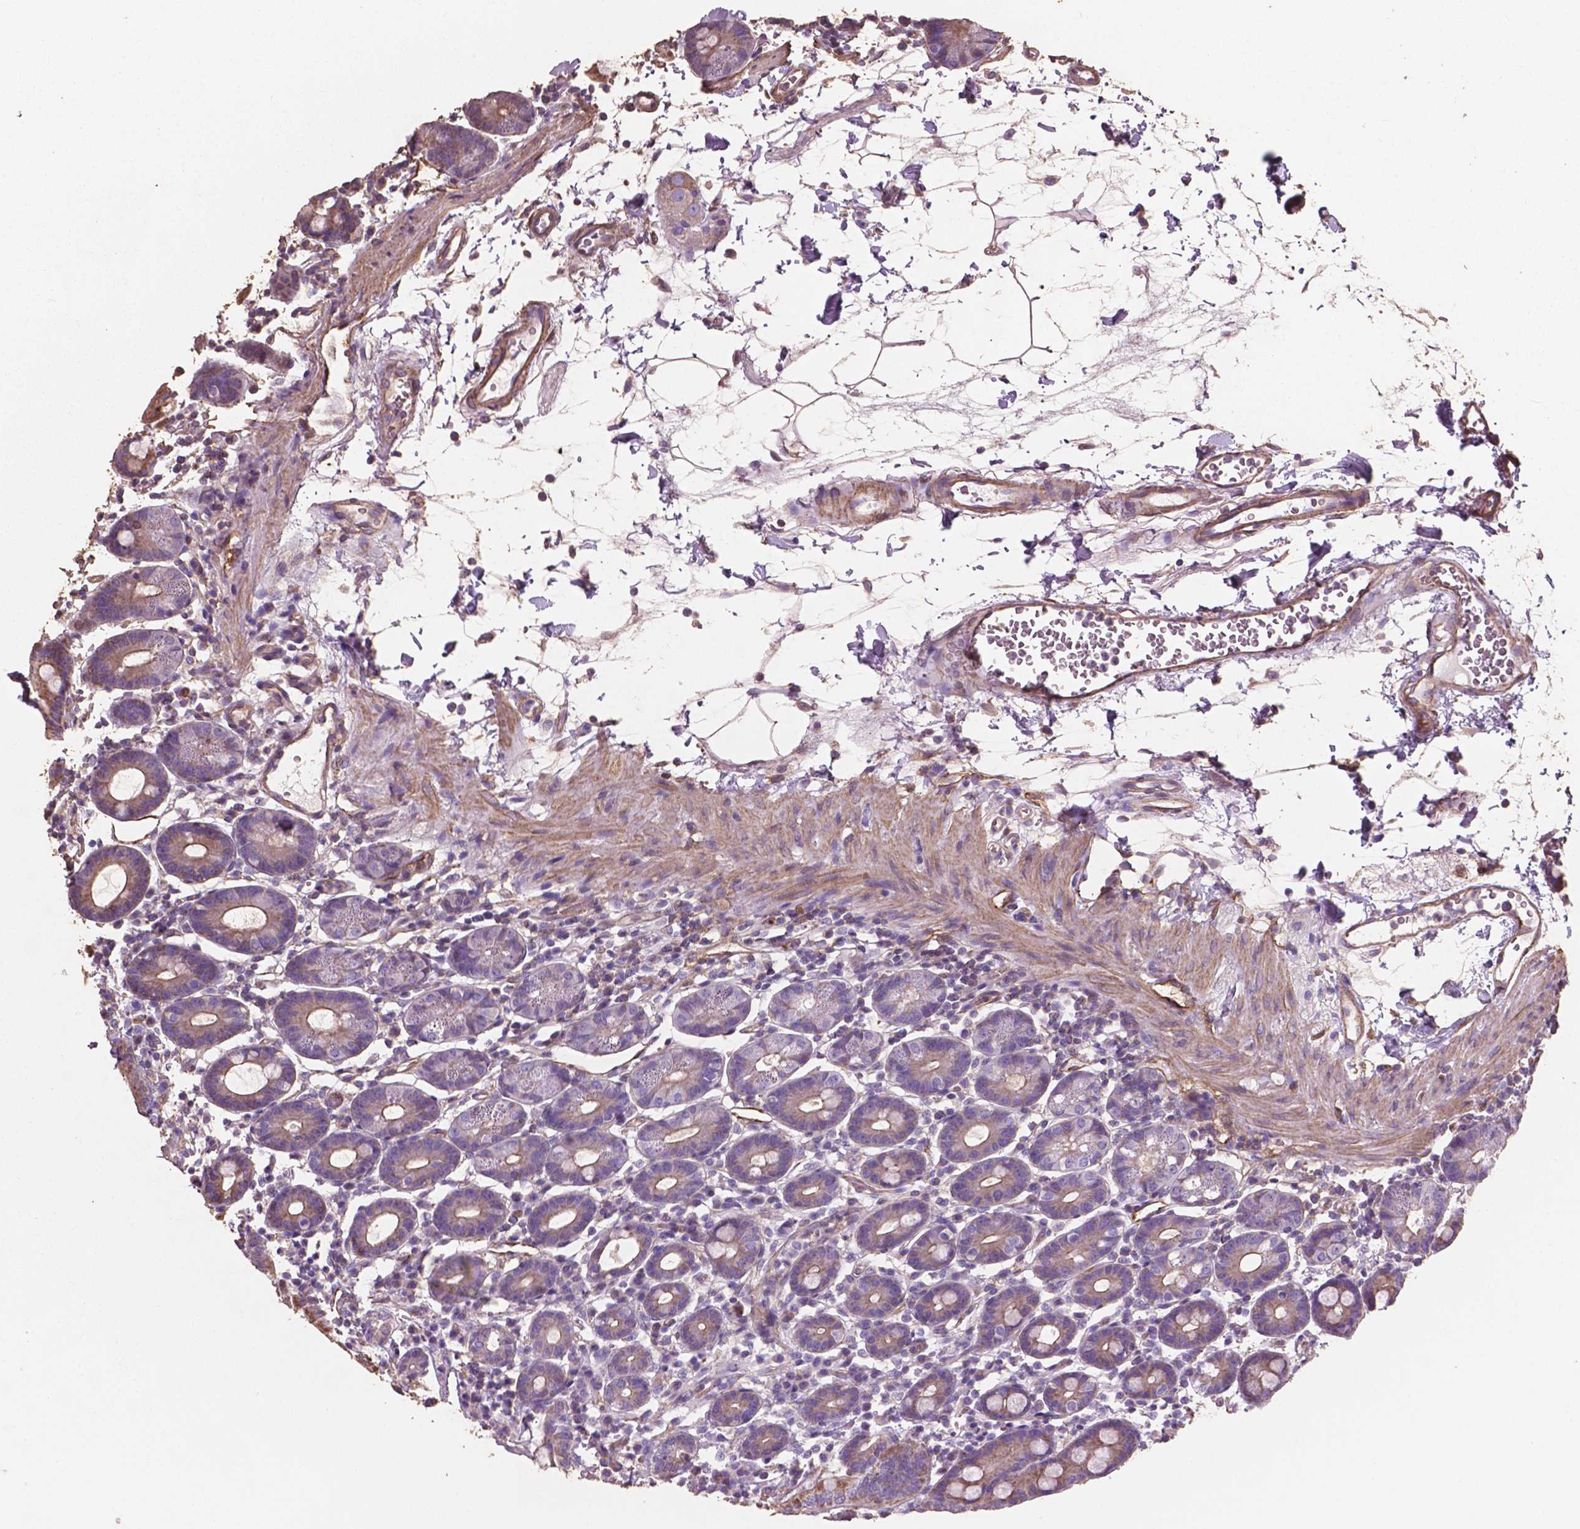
{"staining": {"intensity": "moderate", "quantity": ">75%", "location": "cytoplasmic/membranous"}, "tissue": "duodenum", "cell_type": "Glandular cells", "image_type": "normal", "snomed": [{"axis": "morphology", "description": "Normal tissue, NOS"}, {"axis": "topography", "description": "Pancreas"}, {"axis": "topography", "description": "Duodenum"}], "caption": "The immunohistochemical stain labels moderate cytoplasmic/membranous positivity in glandular cells of benign duodenum. Using DAB (brown) and hematoxylin (blue) stains, captured at high magnification using brightfield microscopy.", "gene": "COMMD4", "patient": {"sex": "male", "age": 59}}